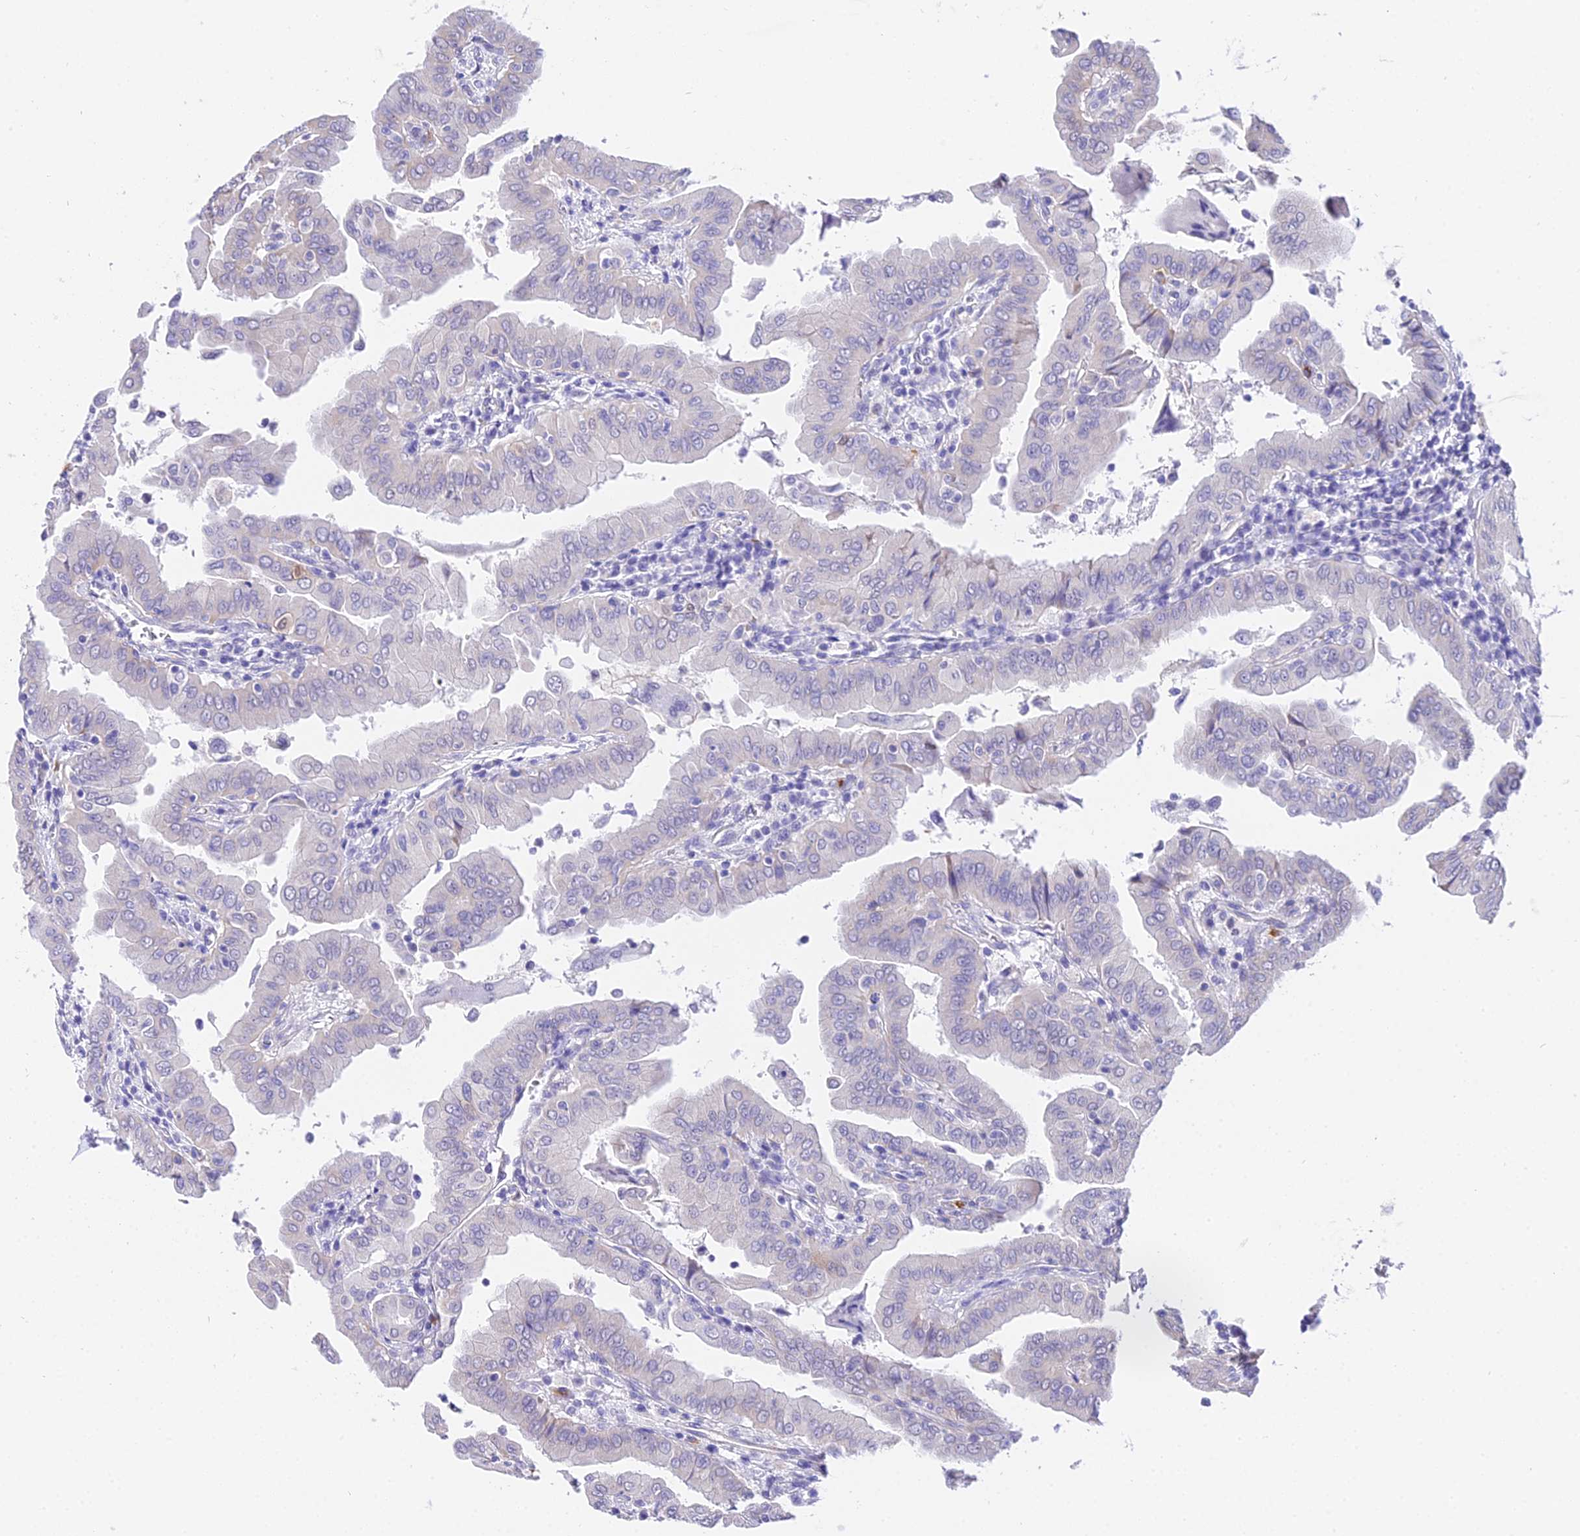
{"staining": {"intensity": "negative", "quantity": "none", "location": "none"}, "tissue": "thyroid cancer", "cell_type": "Tumor cells", "image_type": "cancer", "snomed": [{"axis": "morphology", "description": "Papillary adenocarcinoma, NOS"}, {"axis": "topography", "description": "Thyroid gland"}], "caption": "Immunohistochemistry (IHC) of human thyroid papillary adenocarcinoma shows no expression in tumor cells. (Immunohistochemistry (IHC), brightfield microscopy, high magnification).", "gene": "POLR2I", "patient": {"sex": "male", "age": 33}}